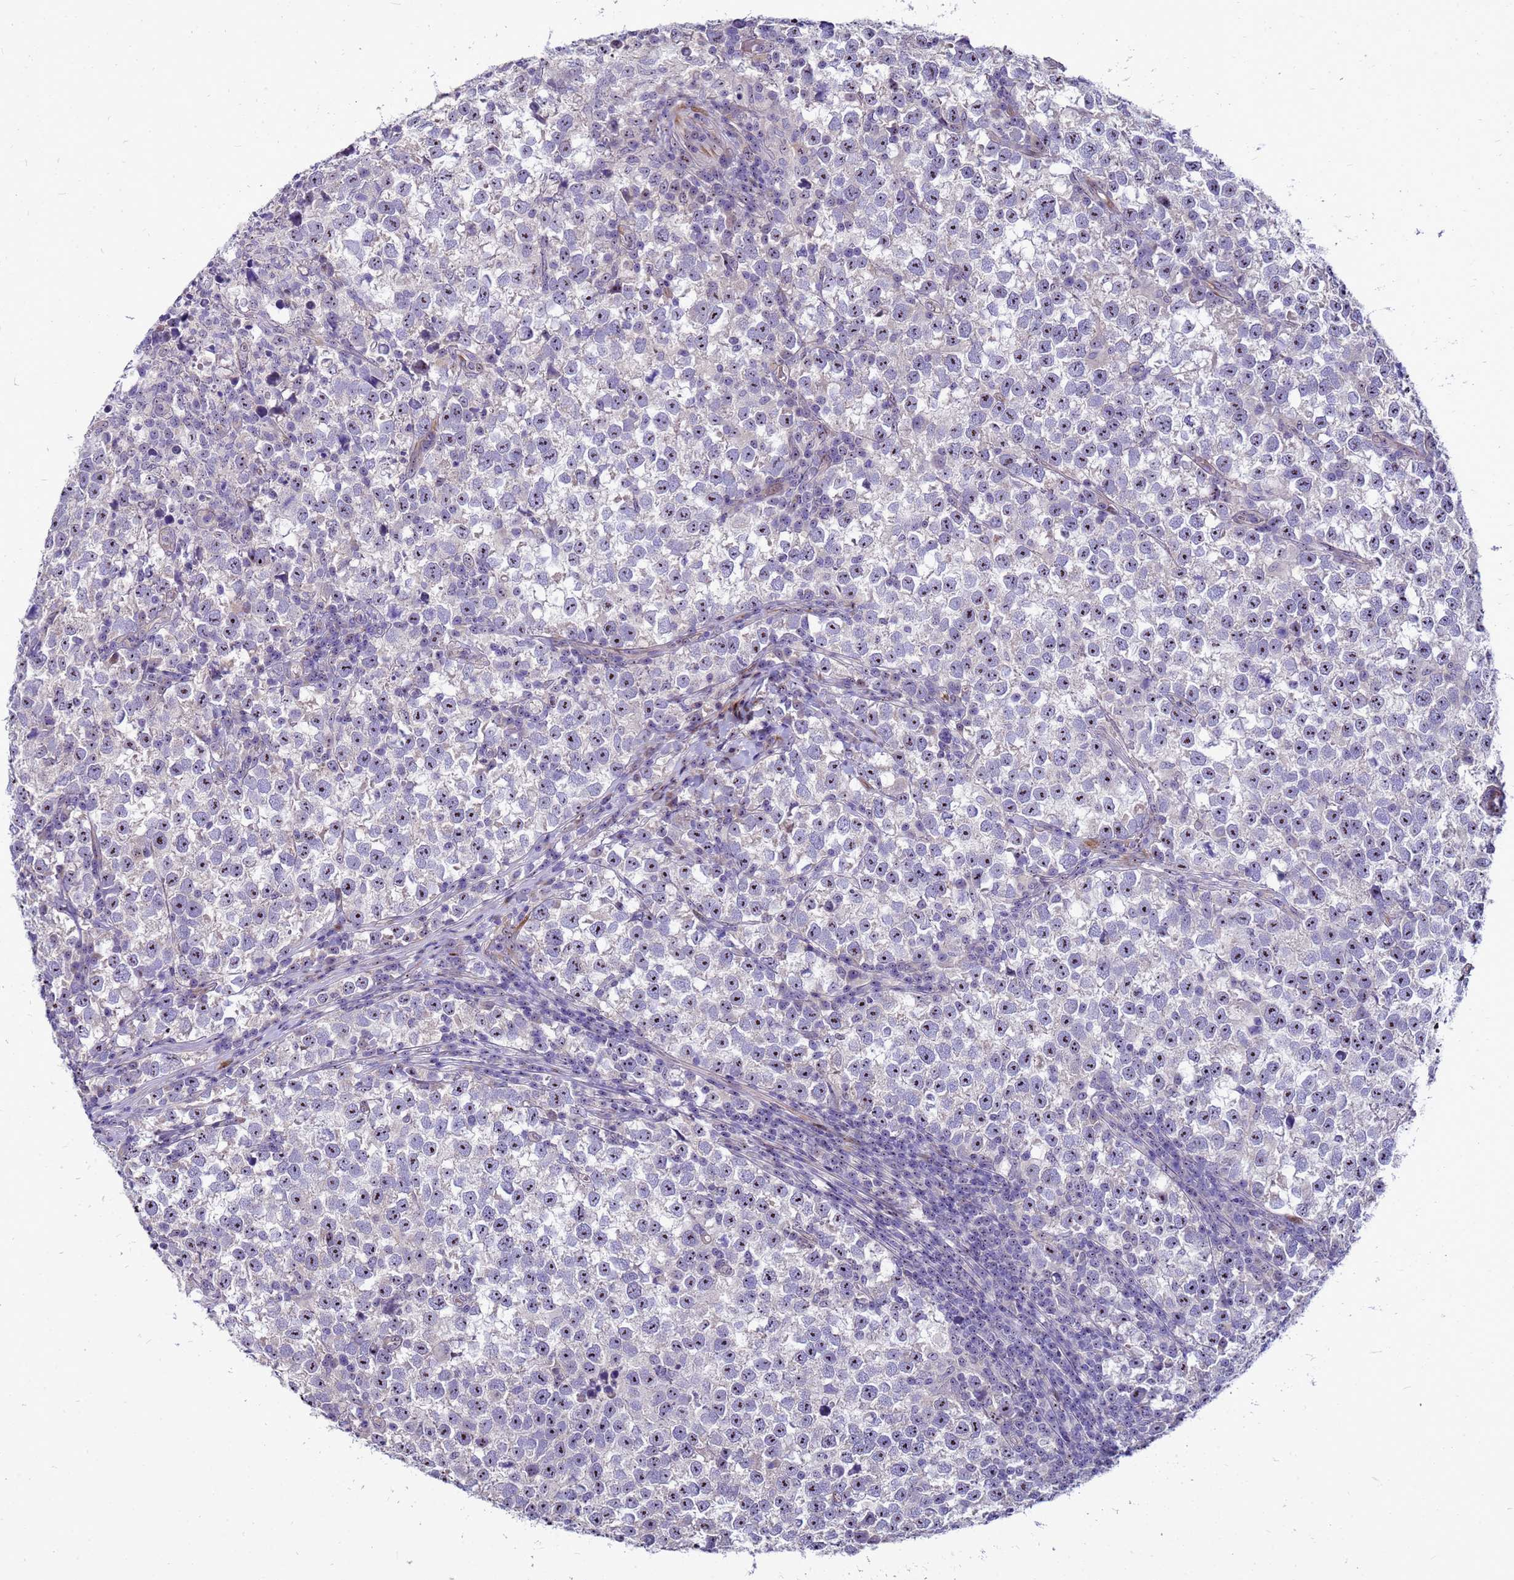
{"staining": {"intensity": "negative", "quantity": "none", "location": "none"}, "tissue": "testis cancer", "cell_type": "Tumor cells", "image_type": "cancer", "snomed": [{"axis": "morphology", "description": "Normal tissue, NOS"}, {"axis": "morphology", "description": "Seminoma, NOS"}, {"axis": "topography", "description": "Testis"}], "caption": "There is no significant staining in tumor cells of testis cancer.", "gene": "RSPO1", "patient": {"sex": "male", "age": 43}}